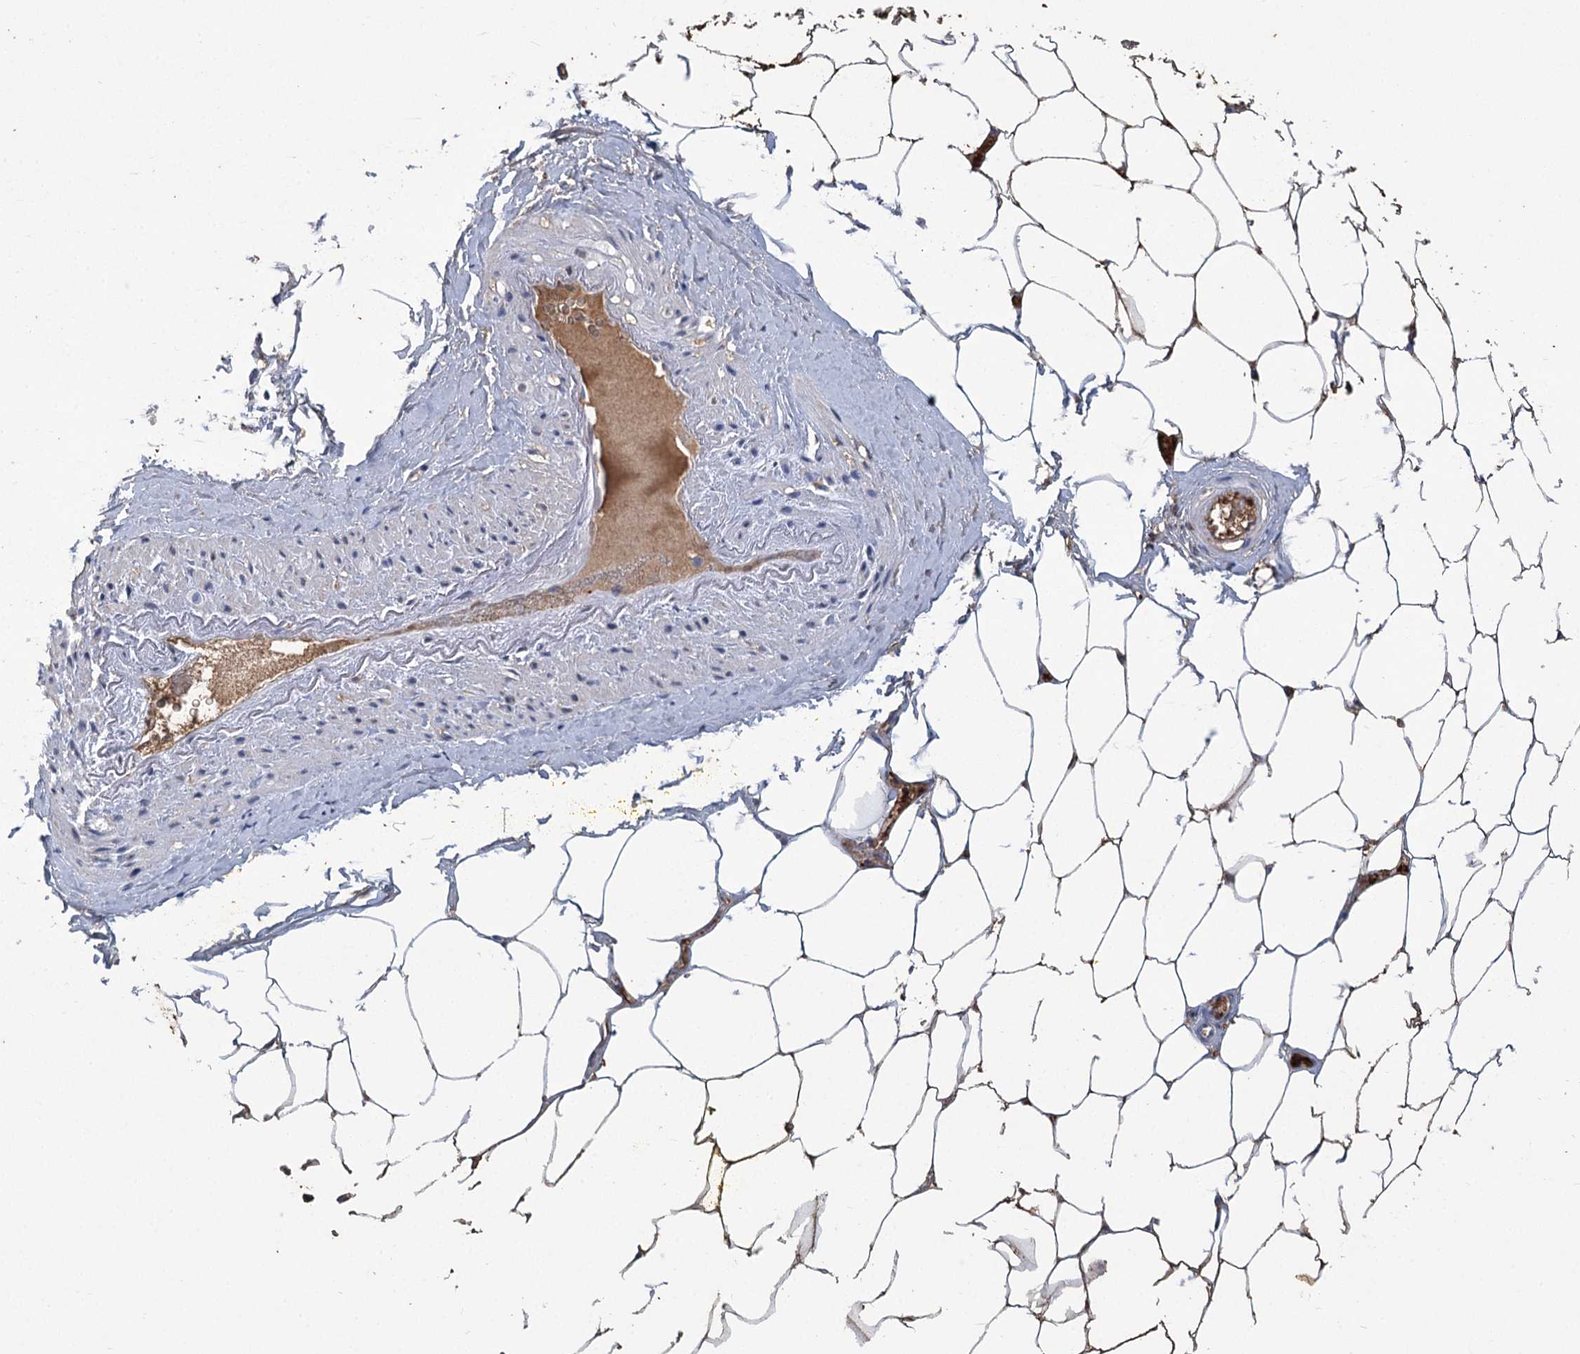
{"staining": {"intensity": "moderate", "quantity": ">75%", "location": "cytoplasmic/membranous"}, "tissue": "adipose tissue", "cell_type": "Adipocytes", "image_type": "normal", "snomed": [{"axis": "morphology", "description": "Normal tissue, NOS"}, {"axis": "morphology", "description": "Adenocarcinoma, Low grade"}, {"axis": "topography", "description": "Prostate"}, {"axis": "topography", "description": "Peripheral nerve tissue"}], "caption": "Normal adipose tissue shows moderate cytoplasmic/membranous positivity in approximately >75% of adipocytes (DAB (3,3'-diaminobenzidine) IHC, brown staining for protein, blue staining for nuclei)..", "gene": "HBA1", "patient": {"sex": "male", "age": 63}}